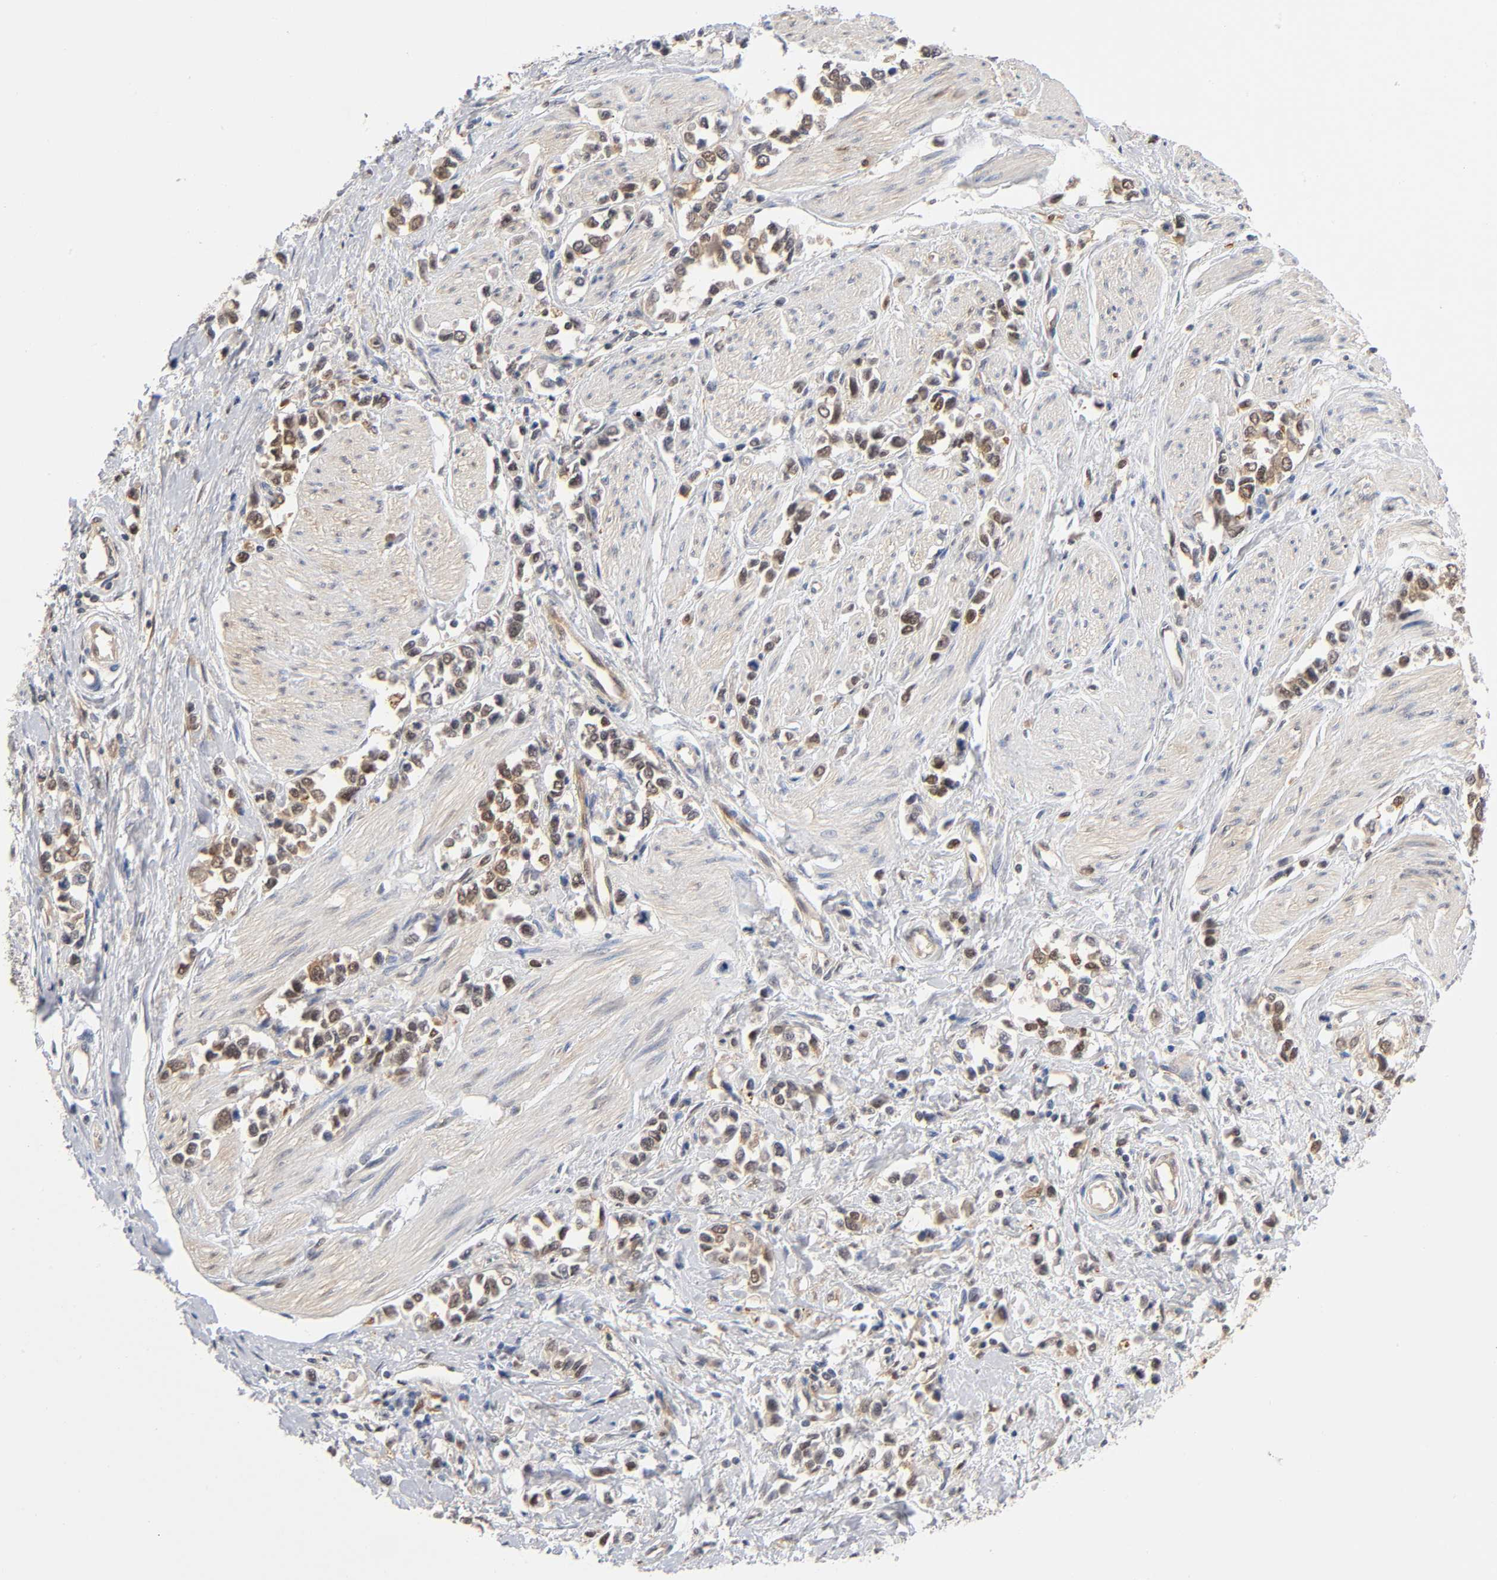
{"staining": {"intensity": "moderate", "quantity": ">75%", "location": "cytoplasmic/membranous"}, "tissue": "stomach cancer", "cell_type": "Tumor cells", "image_type": "cancer", "snomed": [{"axis": "morphology", "description": "Adenocarcinoma, NOS"}, {"axis": "topography", "description": "Stomach, upper"}], "caption": "There is medium levels of moderate cytoplasmic/membranous positivity in tumor cells of stomach cancer (adenocarcinoma), as demonstrated by immunohistochemical staining (brown color).", "gene": "DFFB", "patient": {"sex": "male", "age": 76}}